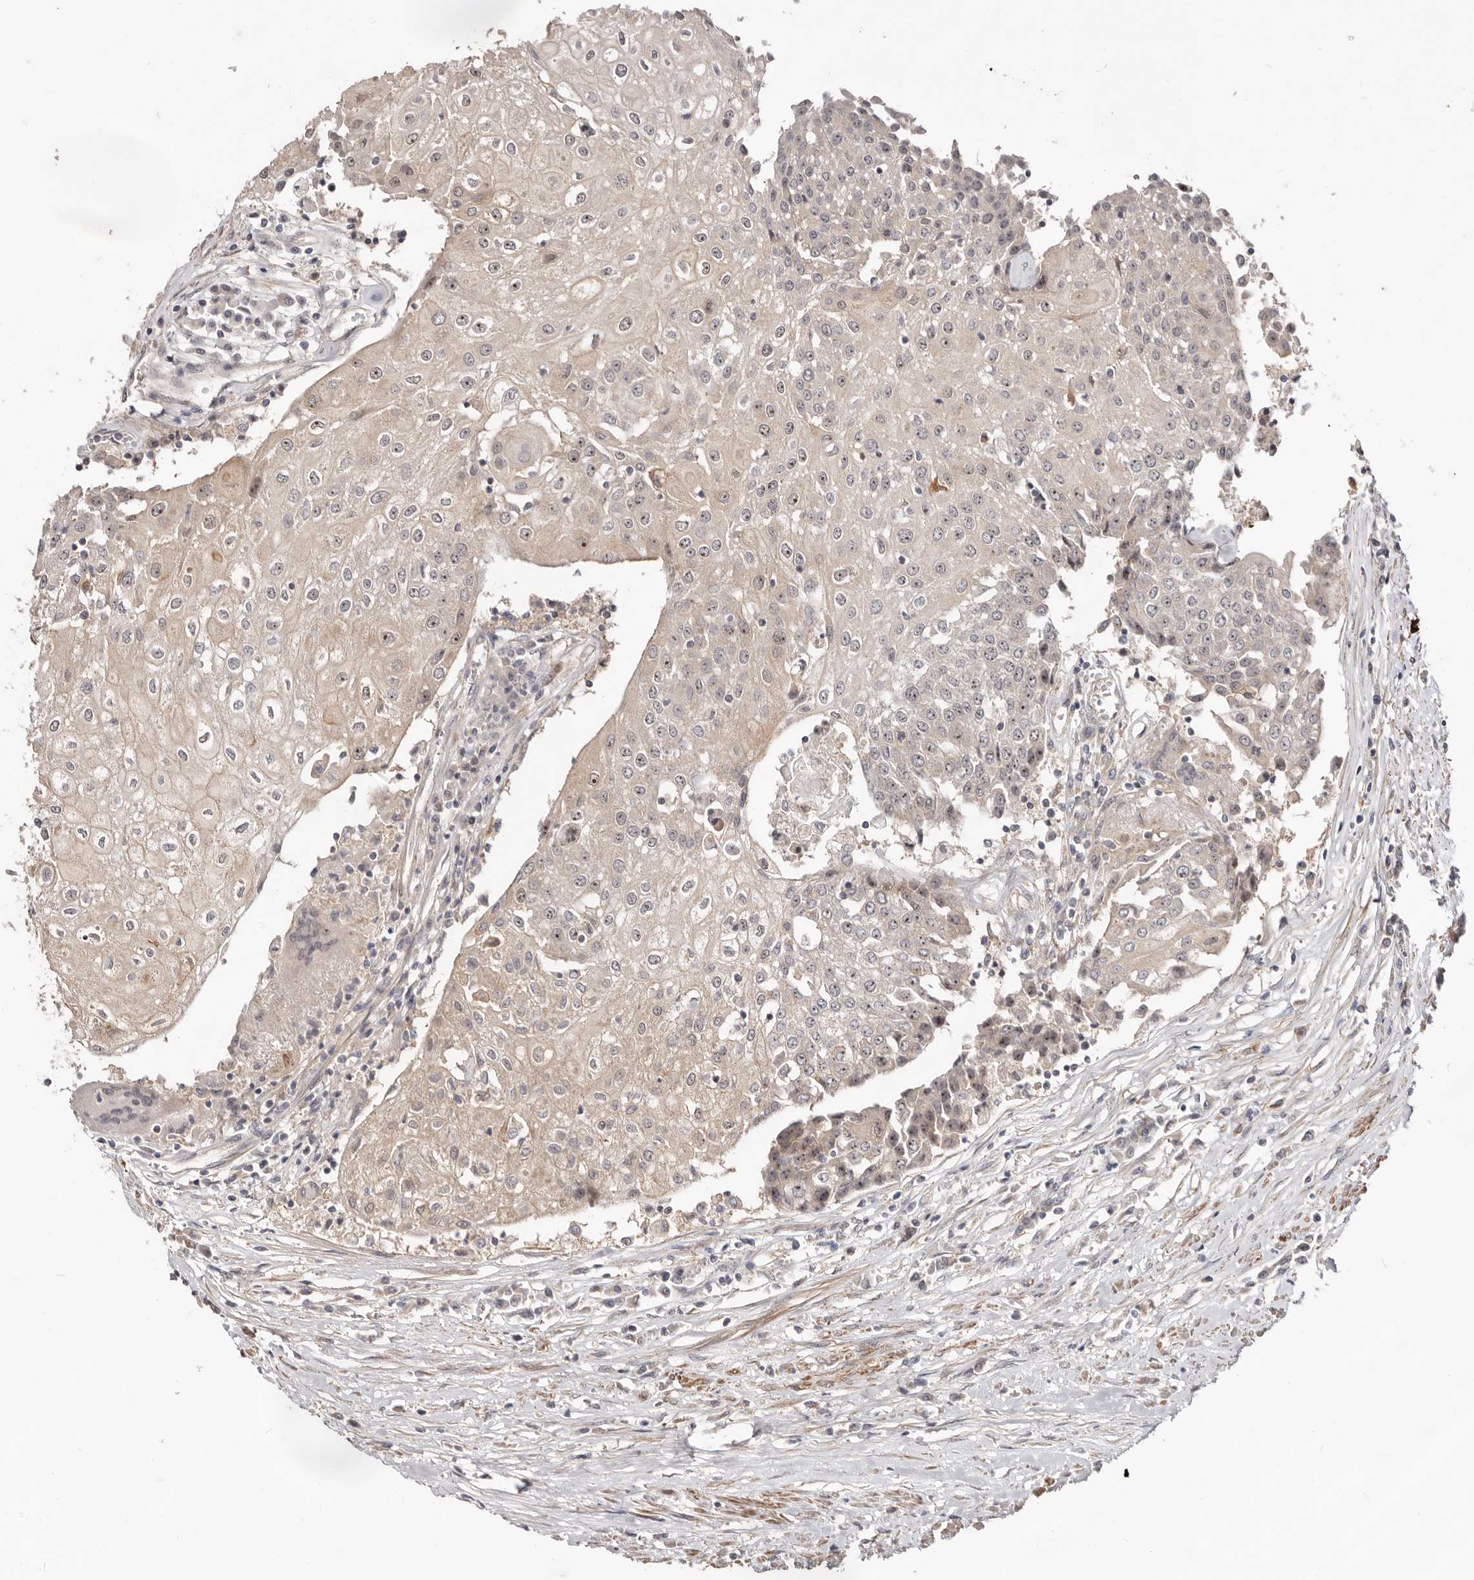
{"staining": {"intensity": "moderate", "quantity": "<25%", "location": "nuclear"}, "tissue": "urothelial cancer", "cell_type": "Tumor cells", "image_type": "cancer", "snomed": [{"axis": "morphology", "description": "Urothelial carcinoma, High grade"}, {"axis": "topography", "description": "Urinary bladder"}], "caption": "Tumor cells exhibit low levels of moderate nuclear staining in approximately <25% of cells in high-grade urothelial carcinoma. (DAB (3,3'-diaminobenzidine) IHC, brown staining for protein, blue staining for nuclei).", "gene": "GPATCH4", "patient": {"sex": "female", "age": 85}}